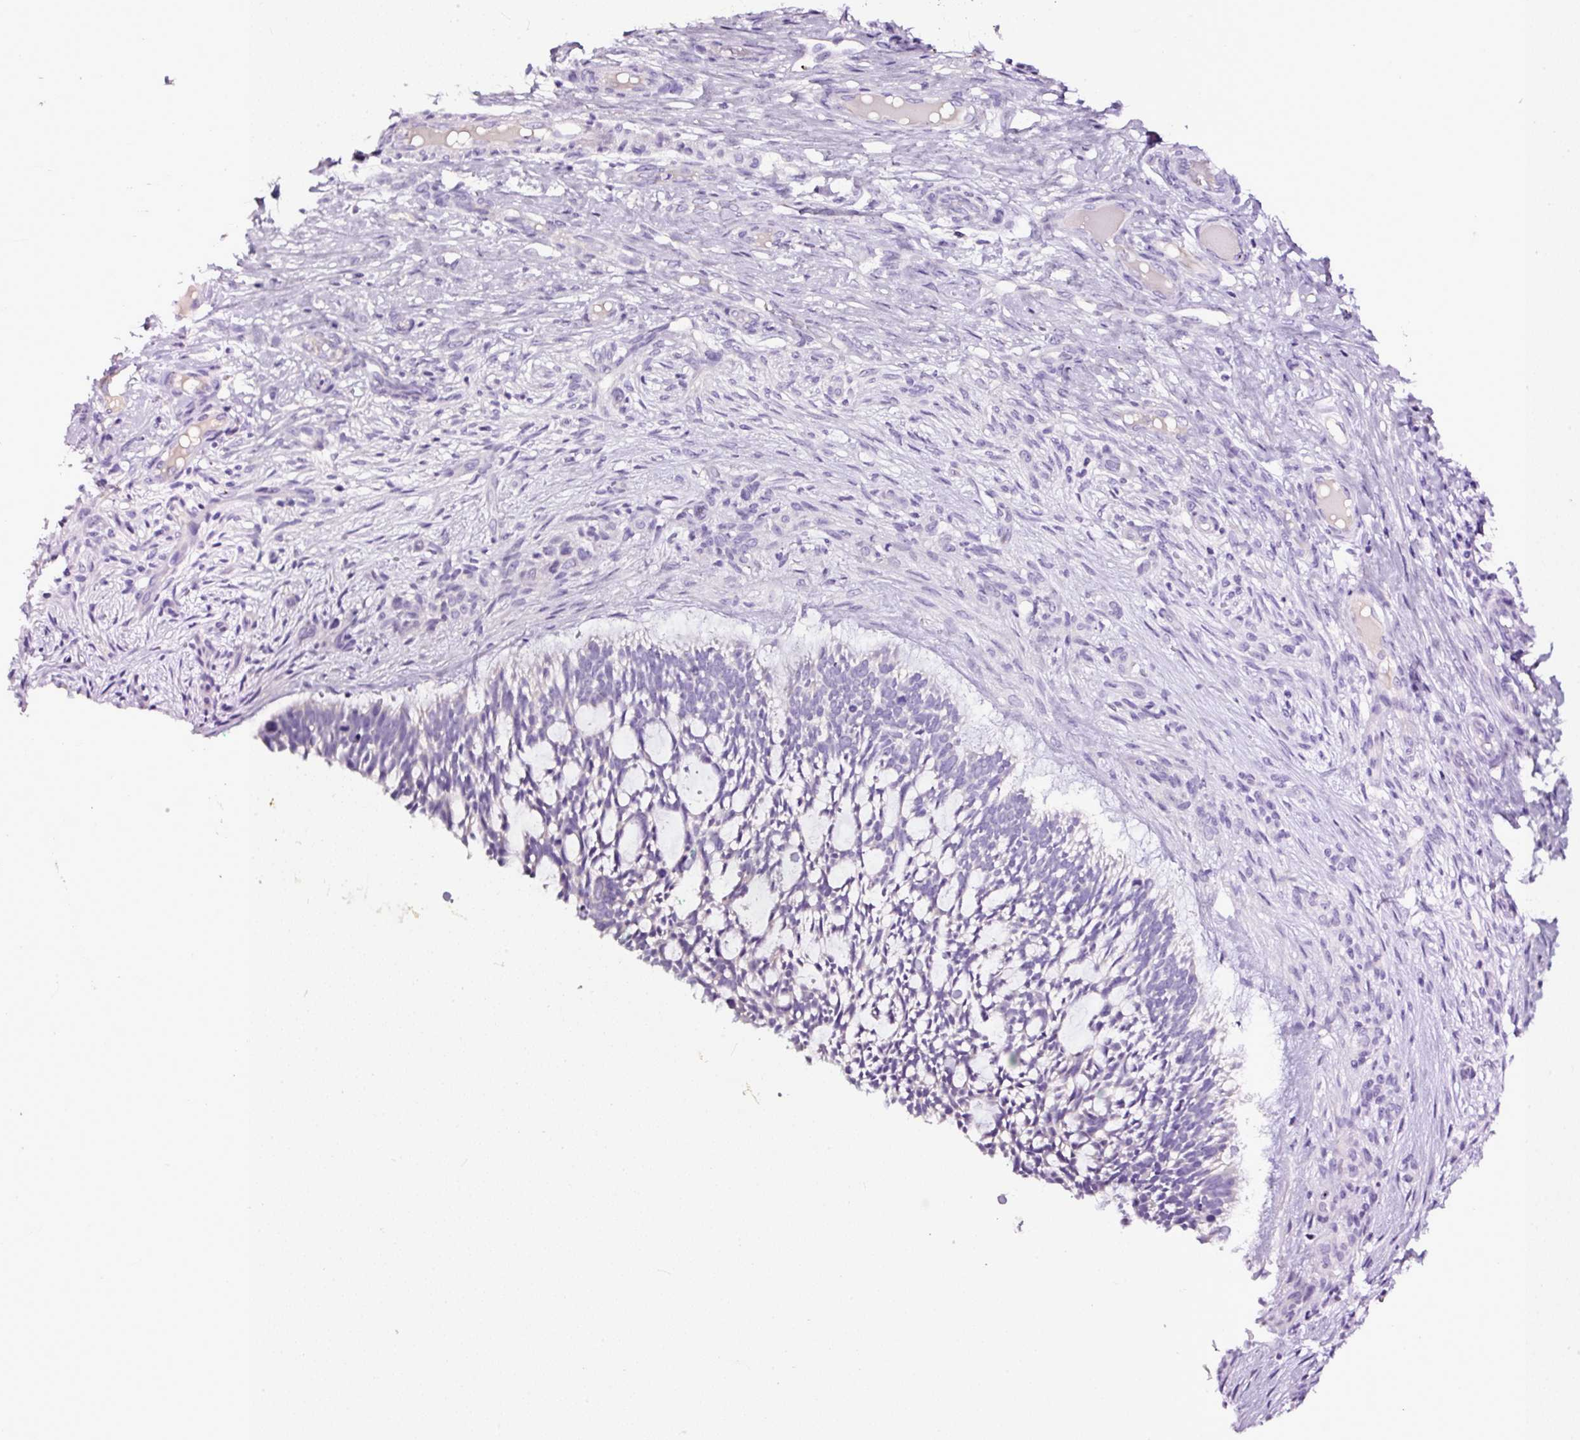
{"staining": {"intensity": "negative", "quantity": "none", "location": "none"}, "tissue": "skin cancer", "cell_type": "Tumor cells", "image_type": "cancer", "snomed": [{"axis": "morphology", "description": "Basal cell carcinoma"}, {"axis": "topography", "description": "Skin"}], "caption": "Human skin cancer stained for a protein using IHC shows no staining in tumor cells.", "gene": "SP8", "patient": {"sex": "male", "age": 88}}